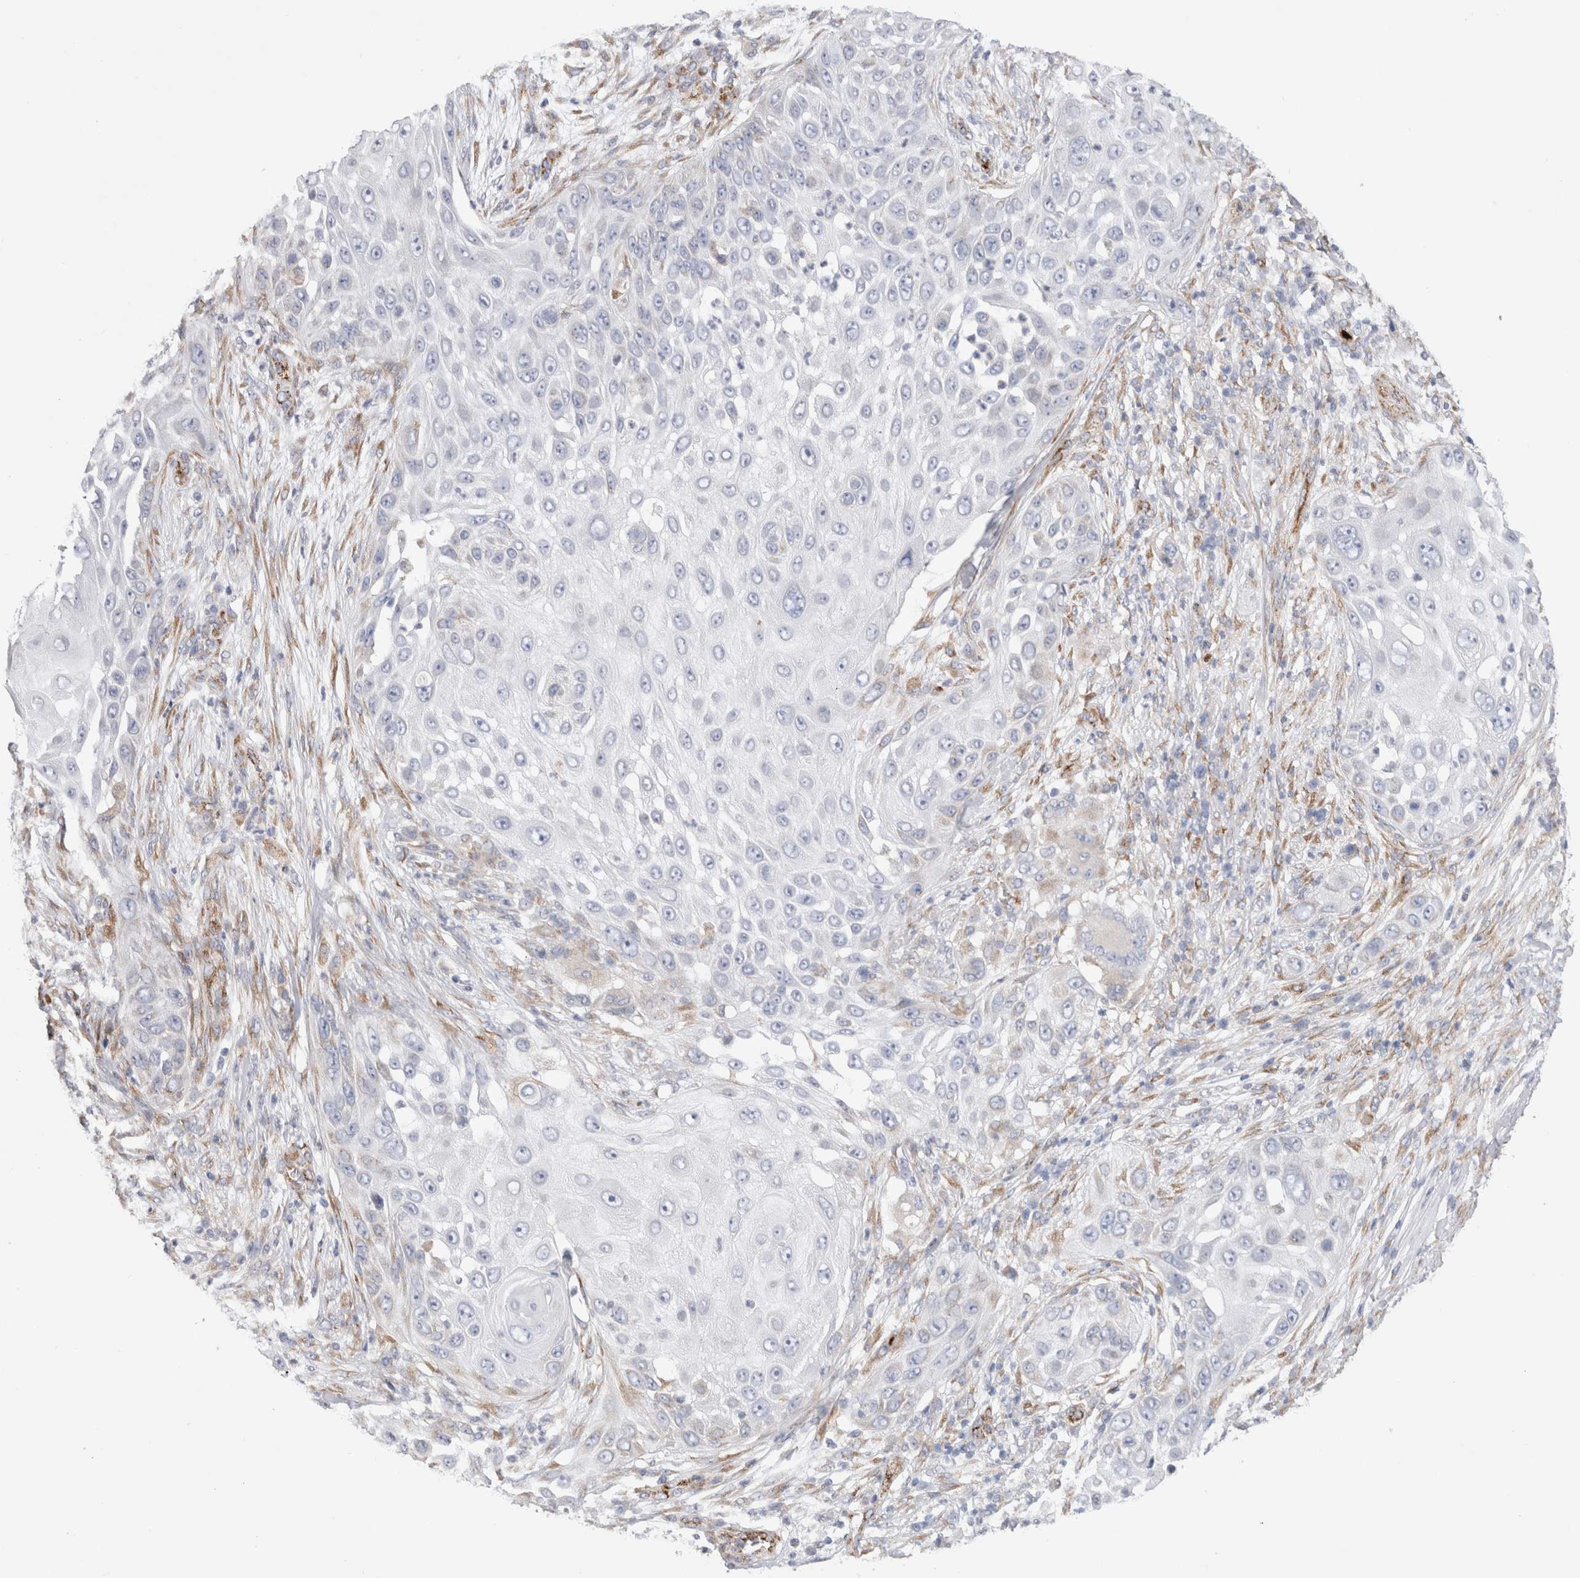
{"staining": {"intensity": "negative", "quantity": "none", "location": "none"}, "tissue": "skin cancer", "cell_type": "Tumor cells", "image_type": "cancer", "snomed": [{"axis": "morphology", "description": "Squamous cell carcinoma, NOS"}, {"axis": "topography", "description": "Skin"}], "caption": "IHC histopathology image of neoplastic tissue: skin cancer stained with DAB (3,3'-diaminobenzidine) demonstrates no significant protein staining in tumor cells.", "gene": "CNPY4", "patient": {"sex": "female", "age": 44}}